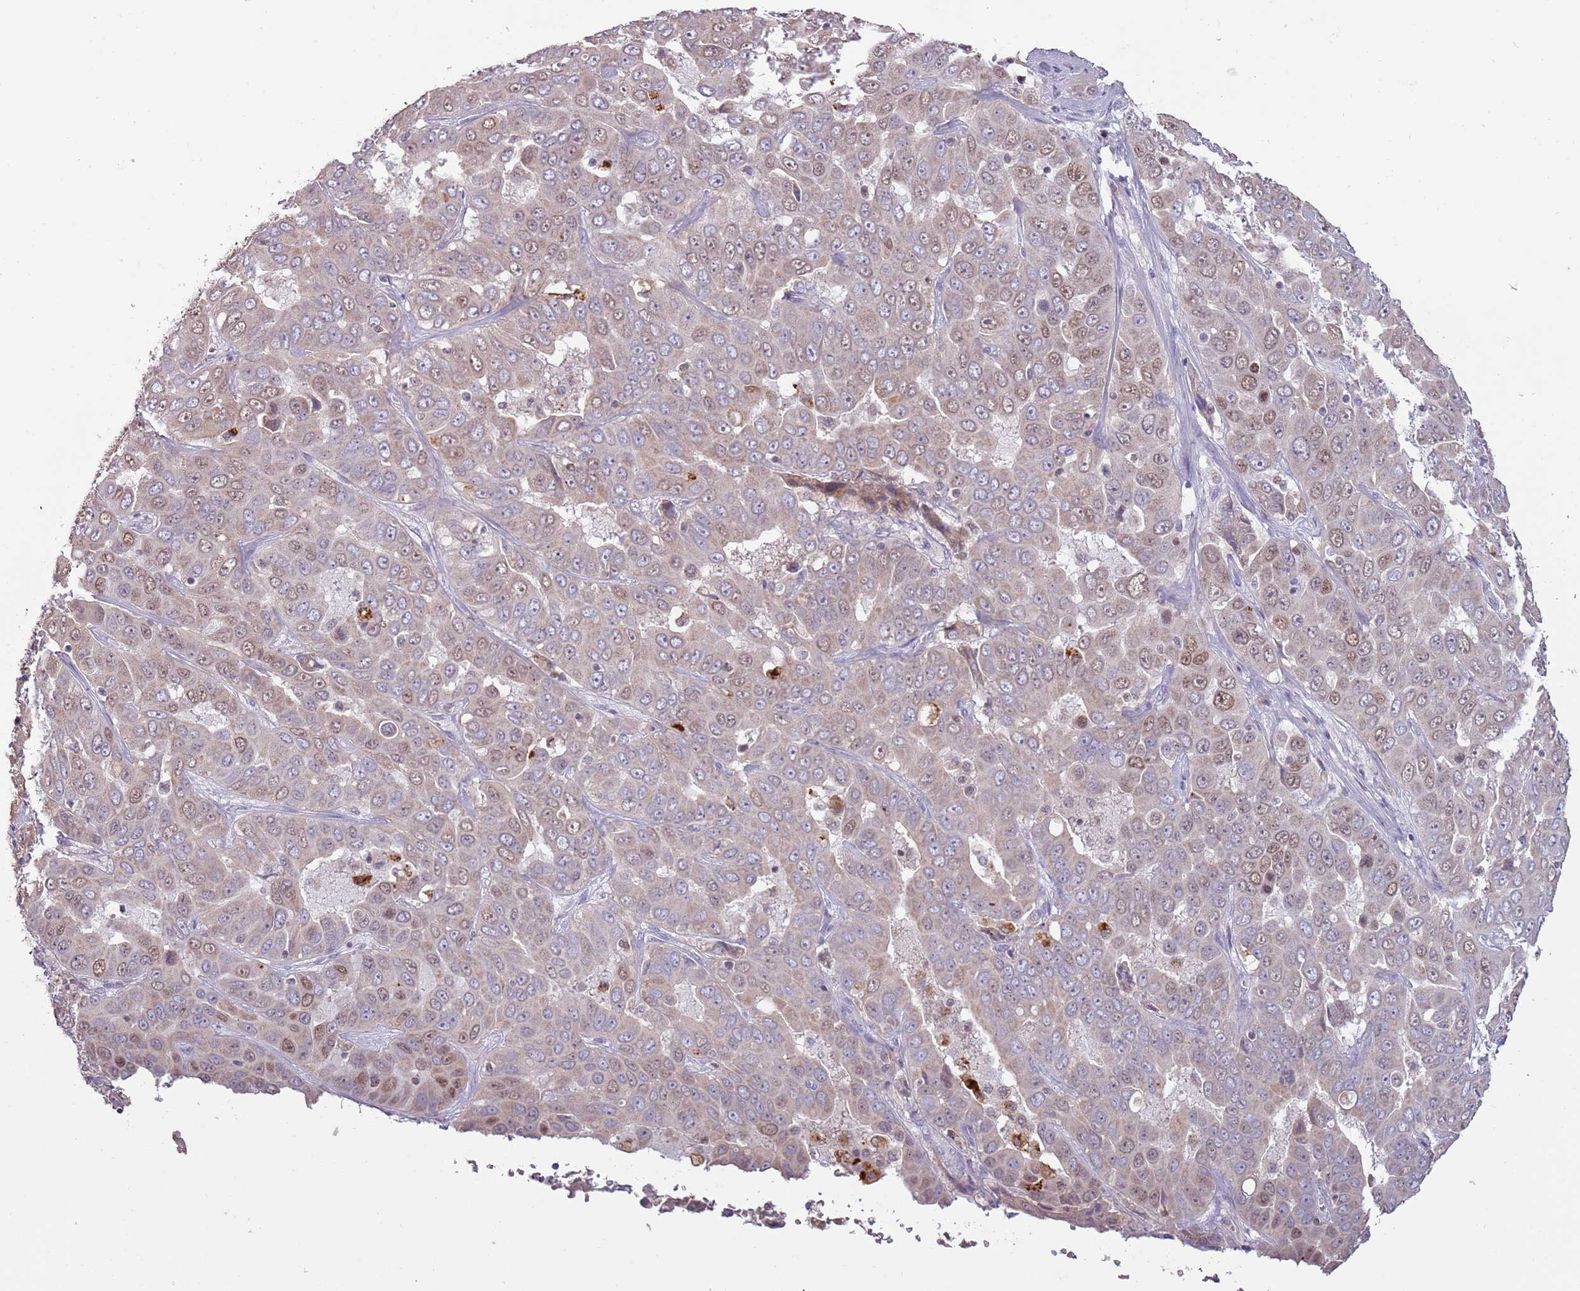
{"staining": {"intensity": "moderate", "quantity": "25%-75%", "location": "nuclear"}, "tissue": "liver cancer", "cell_type": "Tumor cells", "image_type": "cancer", "snomed": [{"axis": "morphology", "description": "Cholangiocarcinoma"}, {"axis": "topography", "description": "Liver"}], "caption": "Liver cancer tissue demonstrates moderate nuclear staining in about 25%-75% of tumor cells", "gene": "SYS1", "patient": {"sex": "female", "age": 52}}